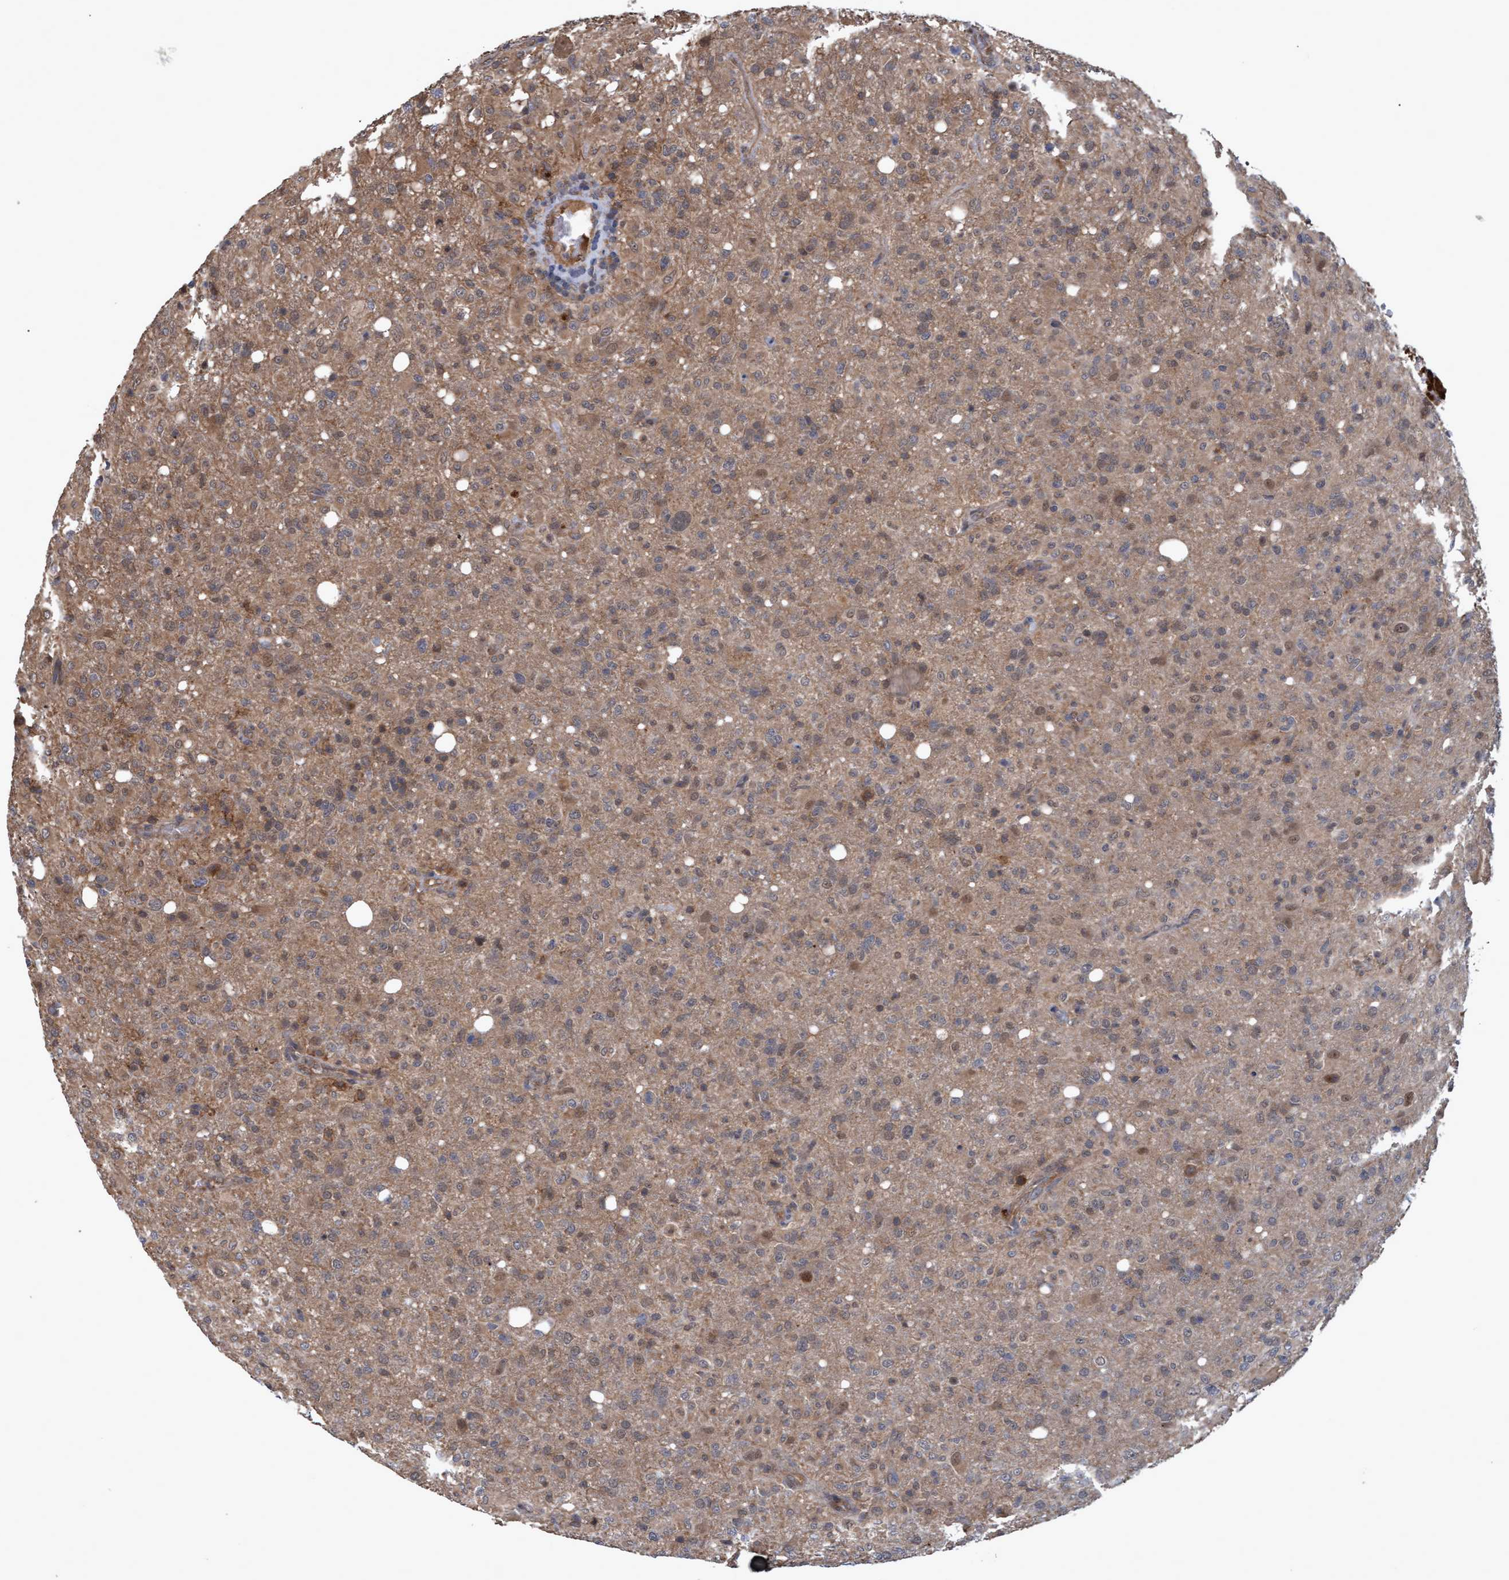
{"staining": {"intensity": "weak", "quantity": "25%-75%", "location": "cytoplasmic/membranous,nuclear"}, "tissue": "glioma", "cell_type": "Tumor cells", "image_type": "cancer", "snomed": [{"axis": "morphology", "description": "Glioma, malignant, High grade"}, {"axis": "topography", "description": "Brain"}], "caption": "Malignant high-grade glioma was stained to show a protein in brown. There is low levels of weak cytoplasmic/membranous and nuclear positivity in approximately 25%-75% of tumor cells. Nuclei are stained in blue.", "gene": "PSMB6", "patient": {"sex": "female", "age": 57}}